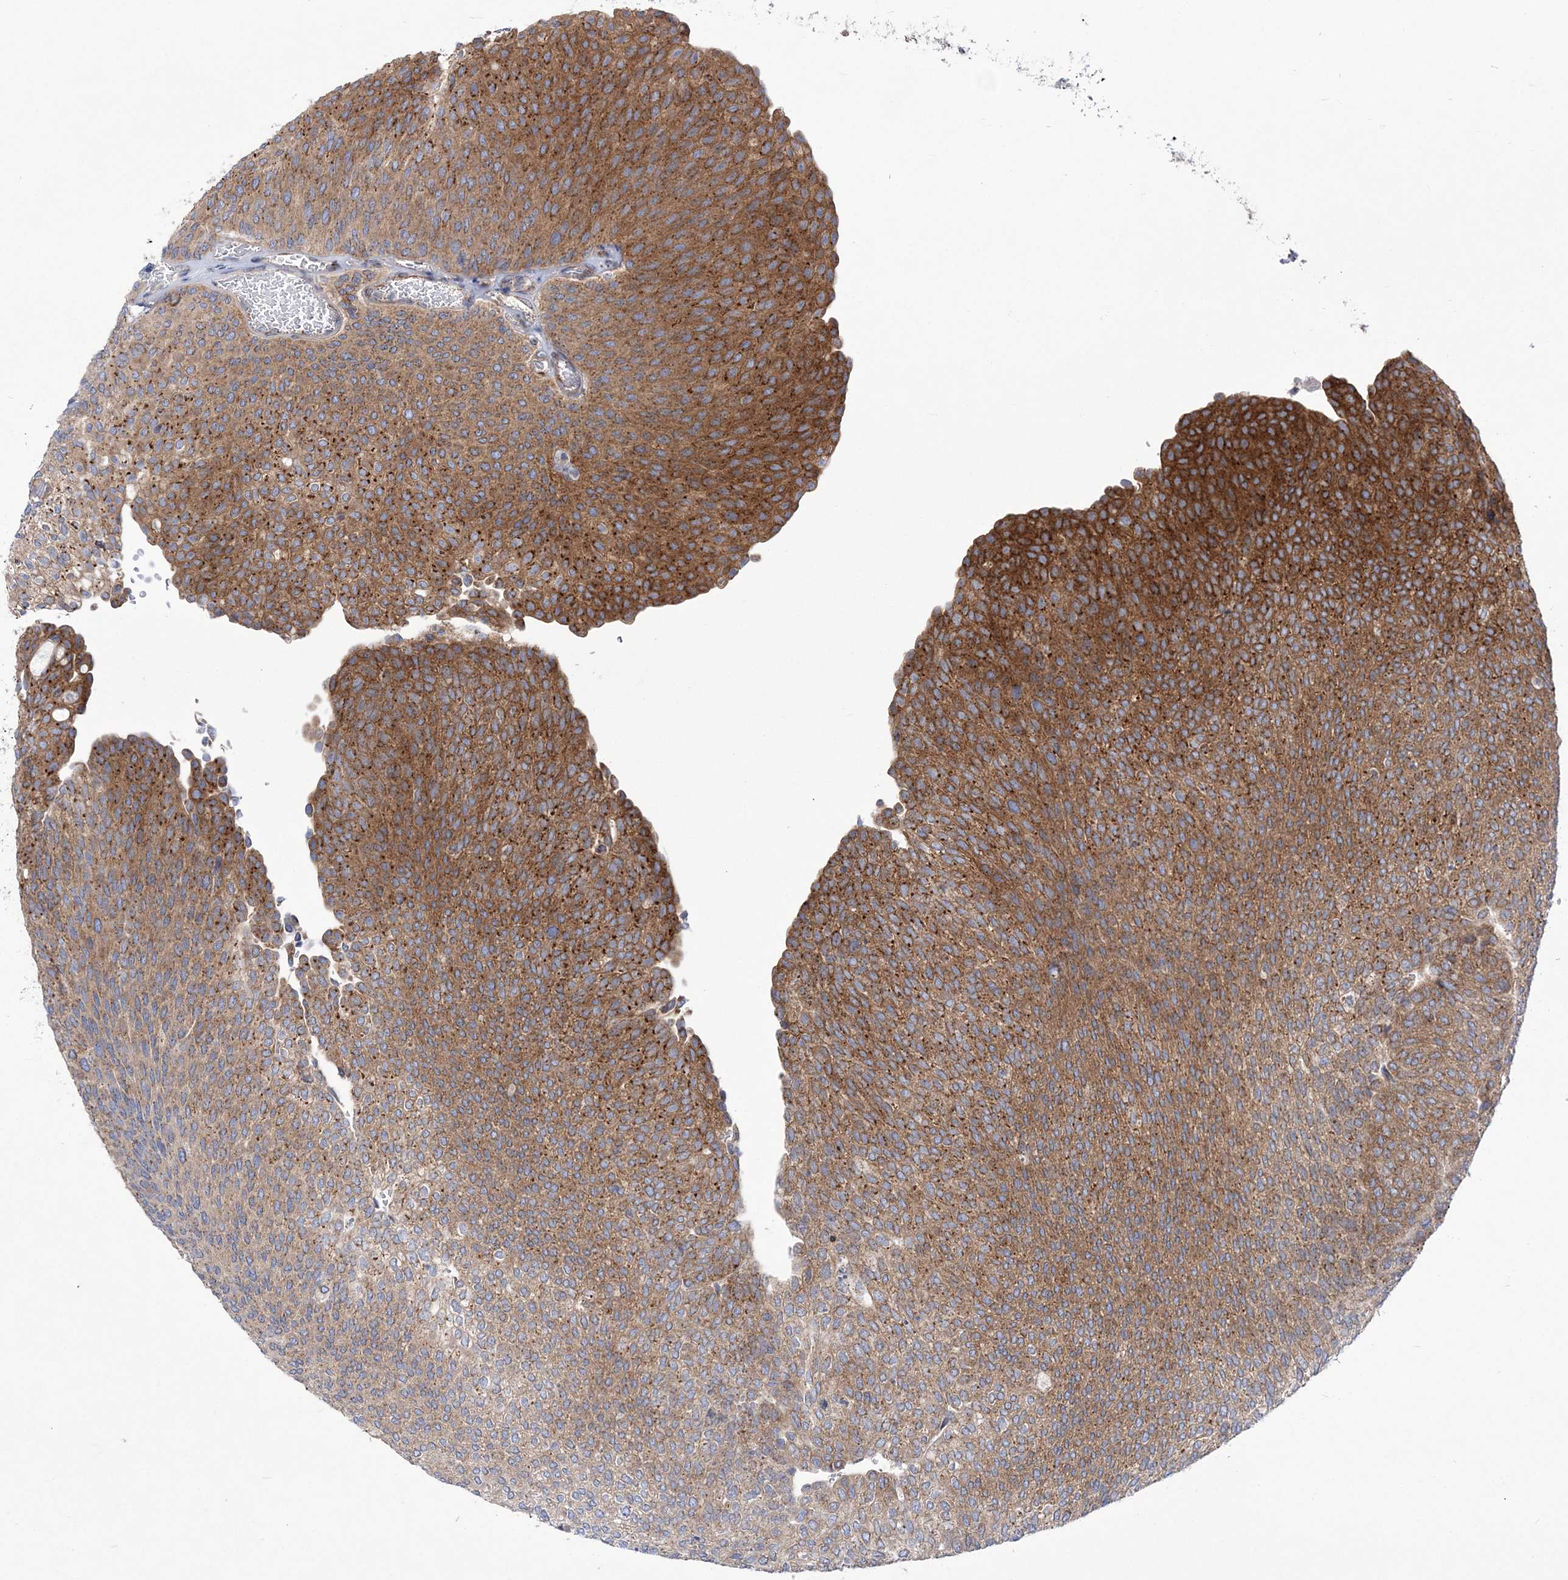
{"staining": {"intensity": "strong", "quantity": ">75%", "location": "cytoplasmic/membranous"}, "tissue": "urothelial cancer", "cell_type": "Tumor cells", "image_type": "cancer", "snomed": [{"axis": "morphology", "description": "Urothelial carcinoma, Low grade"}, {"axis": "topography", "description": "Urinary bladder"}], "caption": "Urothelial cancer stained with DAB (3,3'-diaminobenzidine) immunohistochemistry (IHC) displays high levels of strong cytoplasmic/membranous staining in about >75% of tumor cells. The staining was performed using DAB (3,3'-diaminobenzidine), with brown indicating positive protein expression. Nuclei are stained blue with hematoxylin.", "gene": "COPB2", "patient": {"sex": "female", "age": 79}}